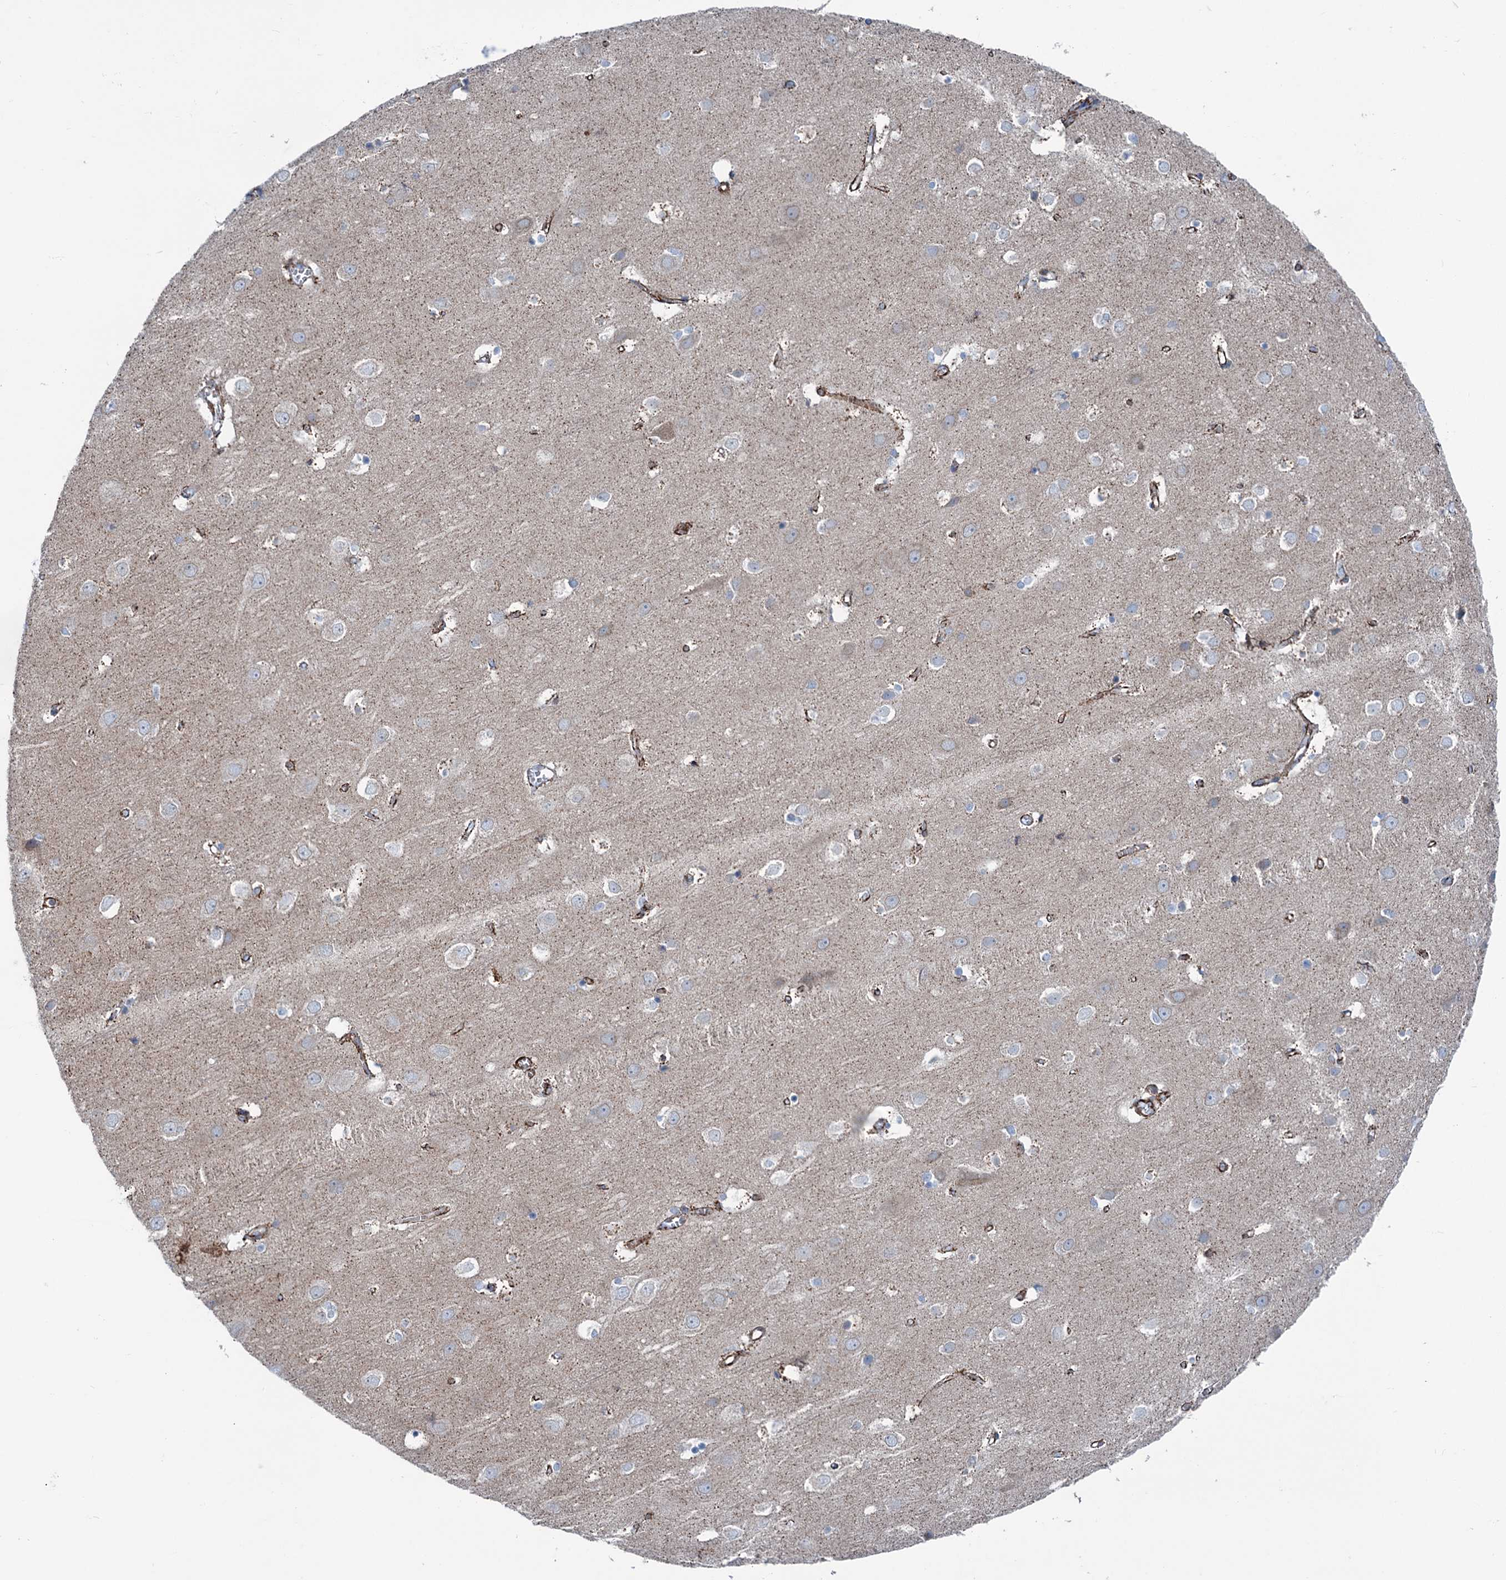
{"staining": {"intensity": "strong", "quantity": ">75%", "location": "cytoplasmic/membranous"}, "tissue": "cerebral cortex", "cell_type": "Endothelial cells", "image_type": "normal", "snomed": [{"axis": "morphology", "description": "Normal tissue, NOS"}, {"axis": "topography", "description": "Cerebral cortex"}], "caption": "Protein expression analysis of normal cerebral cortex shows strong cytoplasmic/membranous positivity in about >75% of endothelial cells.", "gene": "CALCOCO1", "patient": {"sex": "male", "age": 54}}